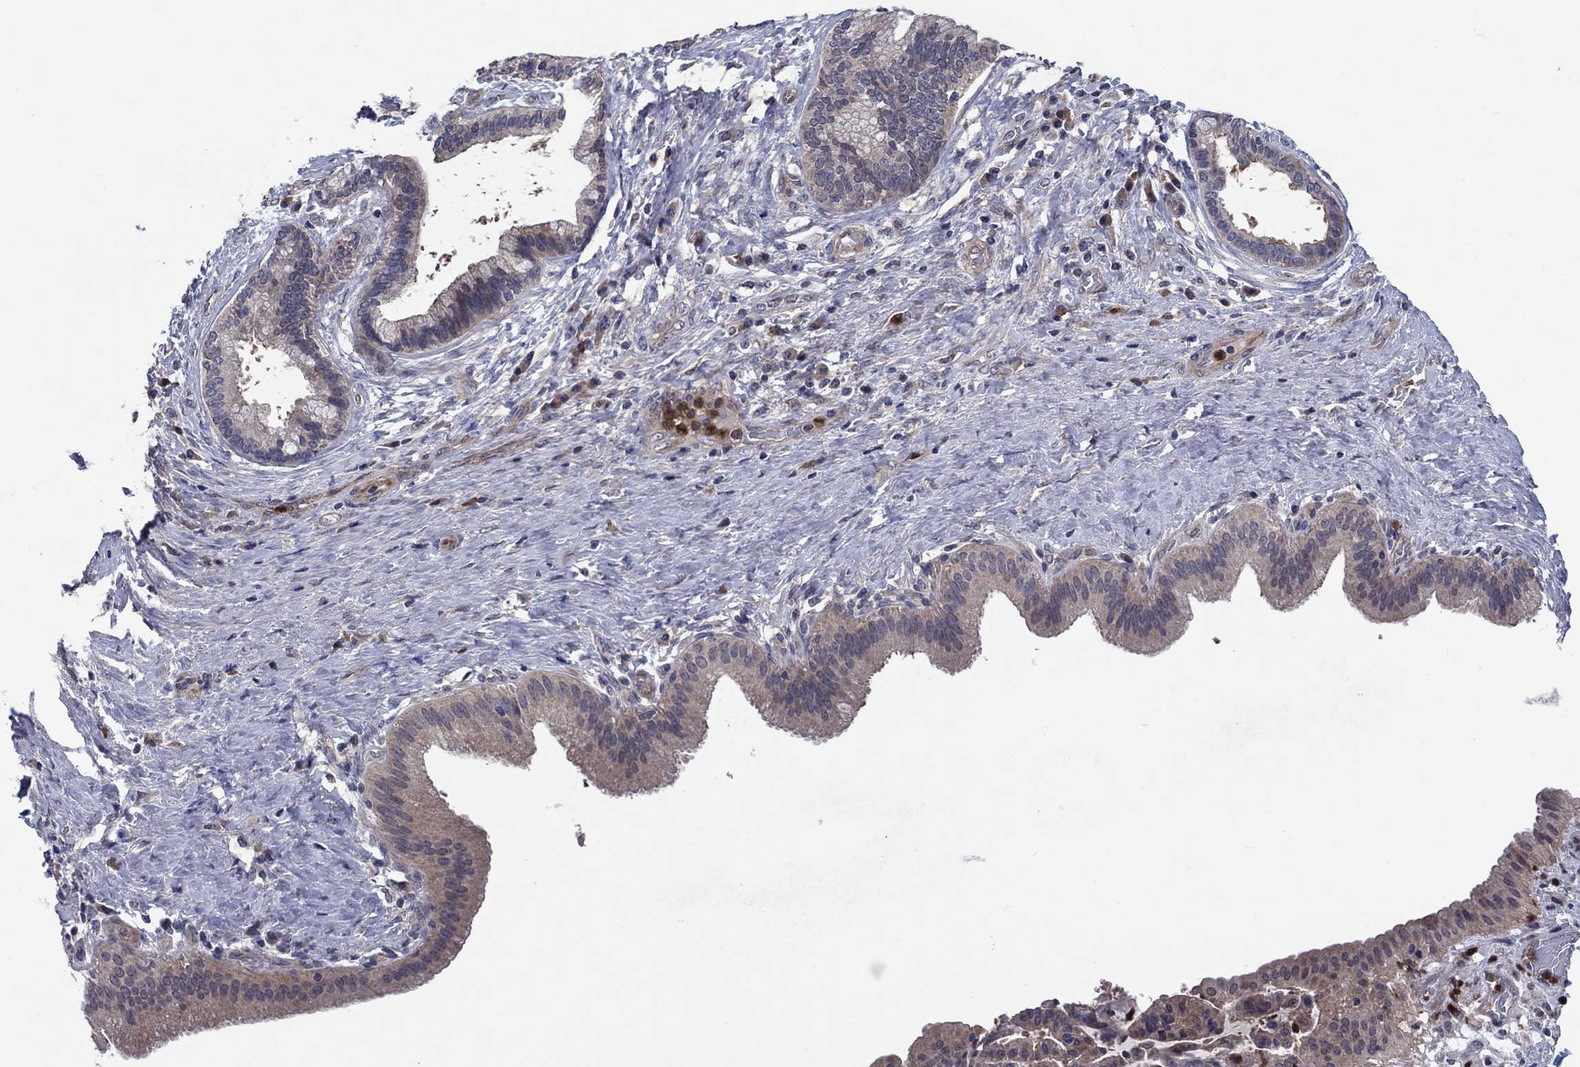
{"staining": {"intensity": "moderate", "quantity": "<25%", "location": "cytoplasmic/membranous"}, "tissue": "liver cancer", "cell_type": "Tumor cells", "image_type": "cancer", "snomed": [{"axis": "morphology", "description": "Cholangiocarcinoma"}, {"axis": "topography", "description": "Liver"}], "caption": "Liver cancer was stained to show a protein in brown. There is low levels of moderate cytoplasmic/membranous staining in approximately <25% of tumor cells.", "gene": "MSRB1", "patient": {"sex": "female", "age": 73}}